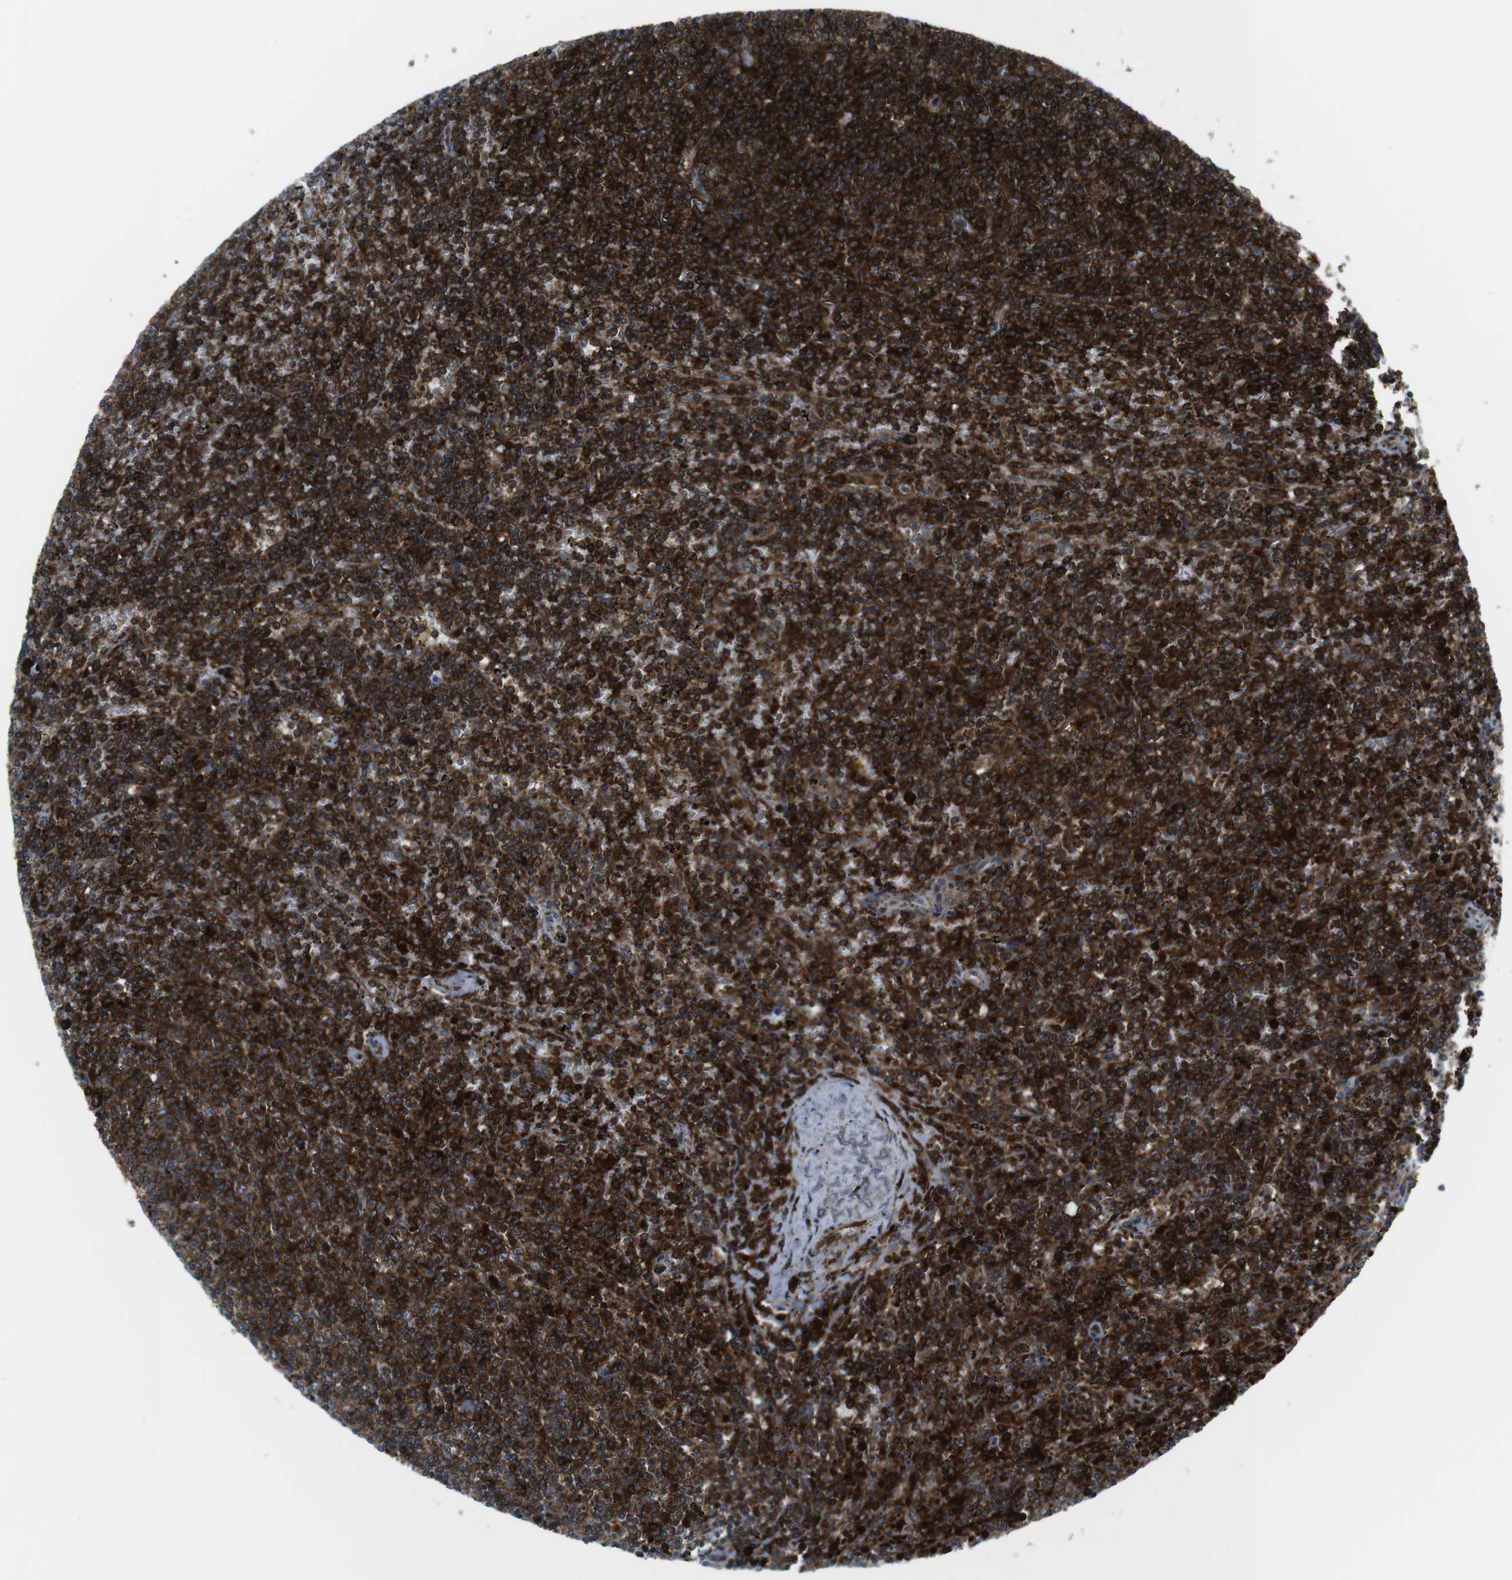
{"staining": {"intensity": "strong", "quantity": ">75%", "location": "cytoplasmic/membranous"}, "tissue": "lymphoma", "cell_type": "Tumor cells", "image_type": "cancer", "snomed": [{"axis": "morphology", "description": "Malignant lymphoma, non-Hodgkin's type, Low grade"}, {"axis": "topography", "description": "Spleen"}], "caption": "This photomicrograph displays low-grade malignant lymphoma, non-Hodgkin's type stained with immunohistochemistry (IHC) to label a protein in brown. The cytoplasmic/membranous of tumor cells show strong positivity for the protein. Nuclei are counter-stained blue.", "gene": "CUL7", "patient": {"sex": "female", "age": 50}}